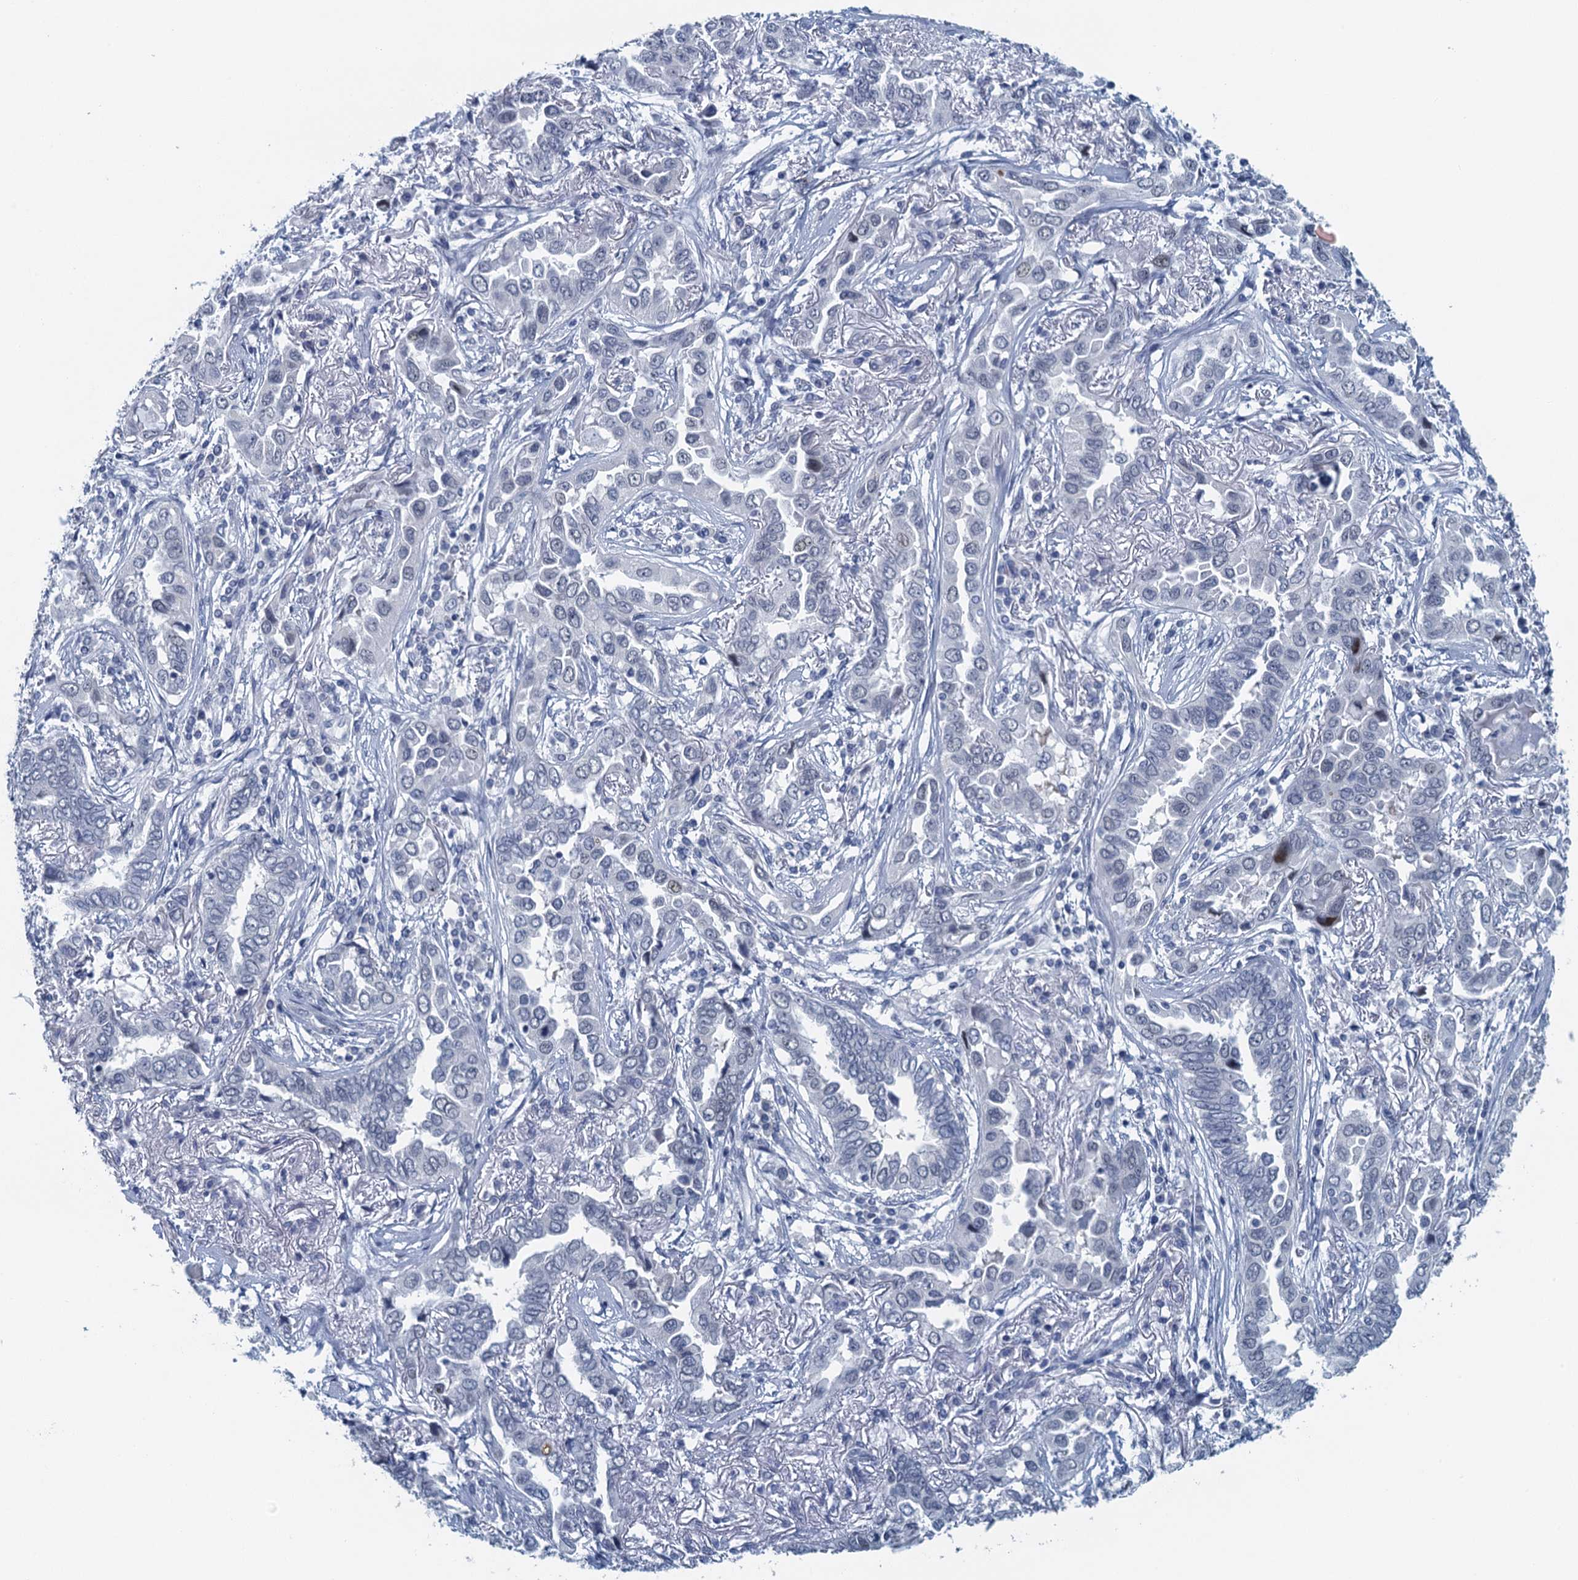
{"staining": {"intensity": "negative", "quantity": "none", "location": "none"}, "tissue": "lung cancer", "cell_type": "Tumor cells", "image_type": "cancer", "snomed": [{"axis": "morphology", "description": "Adenocarcinoma, NOS"}, {"axis": "topography", "description": "Lung"}], "caption": "An immunohistochemistry image of lung adenocarcinoma is shown. There is no staining in tumor cells of lung adenocarcinoma. Nuclei are stained in blue.", "gene": "TTLL9", "patient": {"sex": "female", "age": 76}}